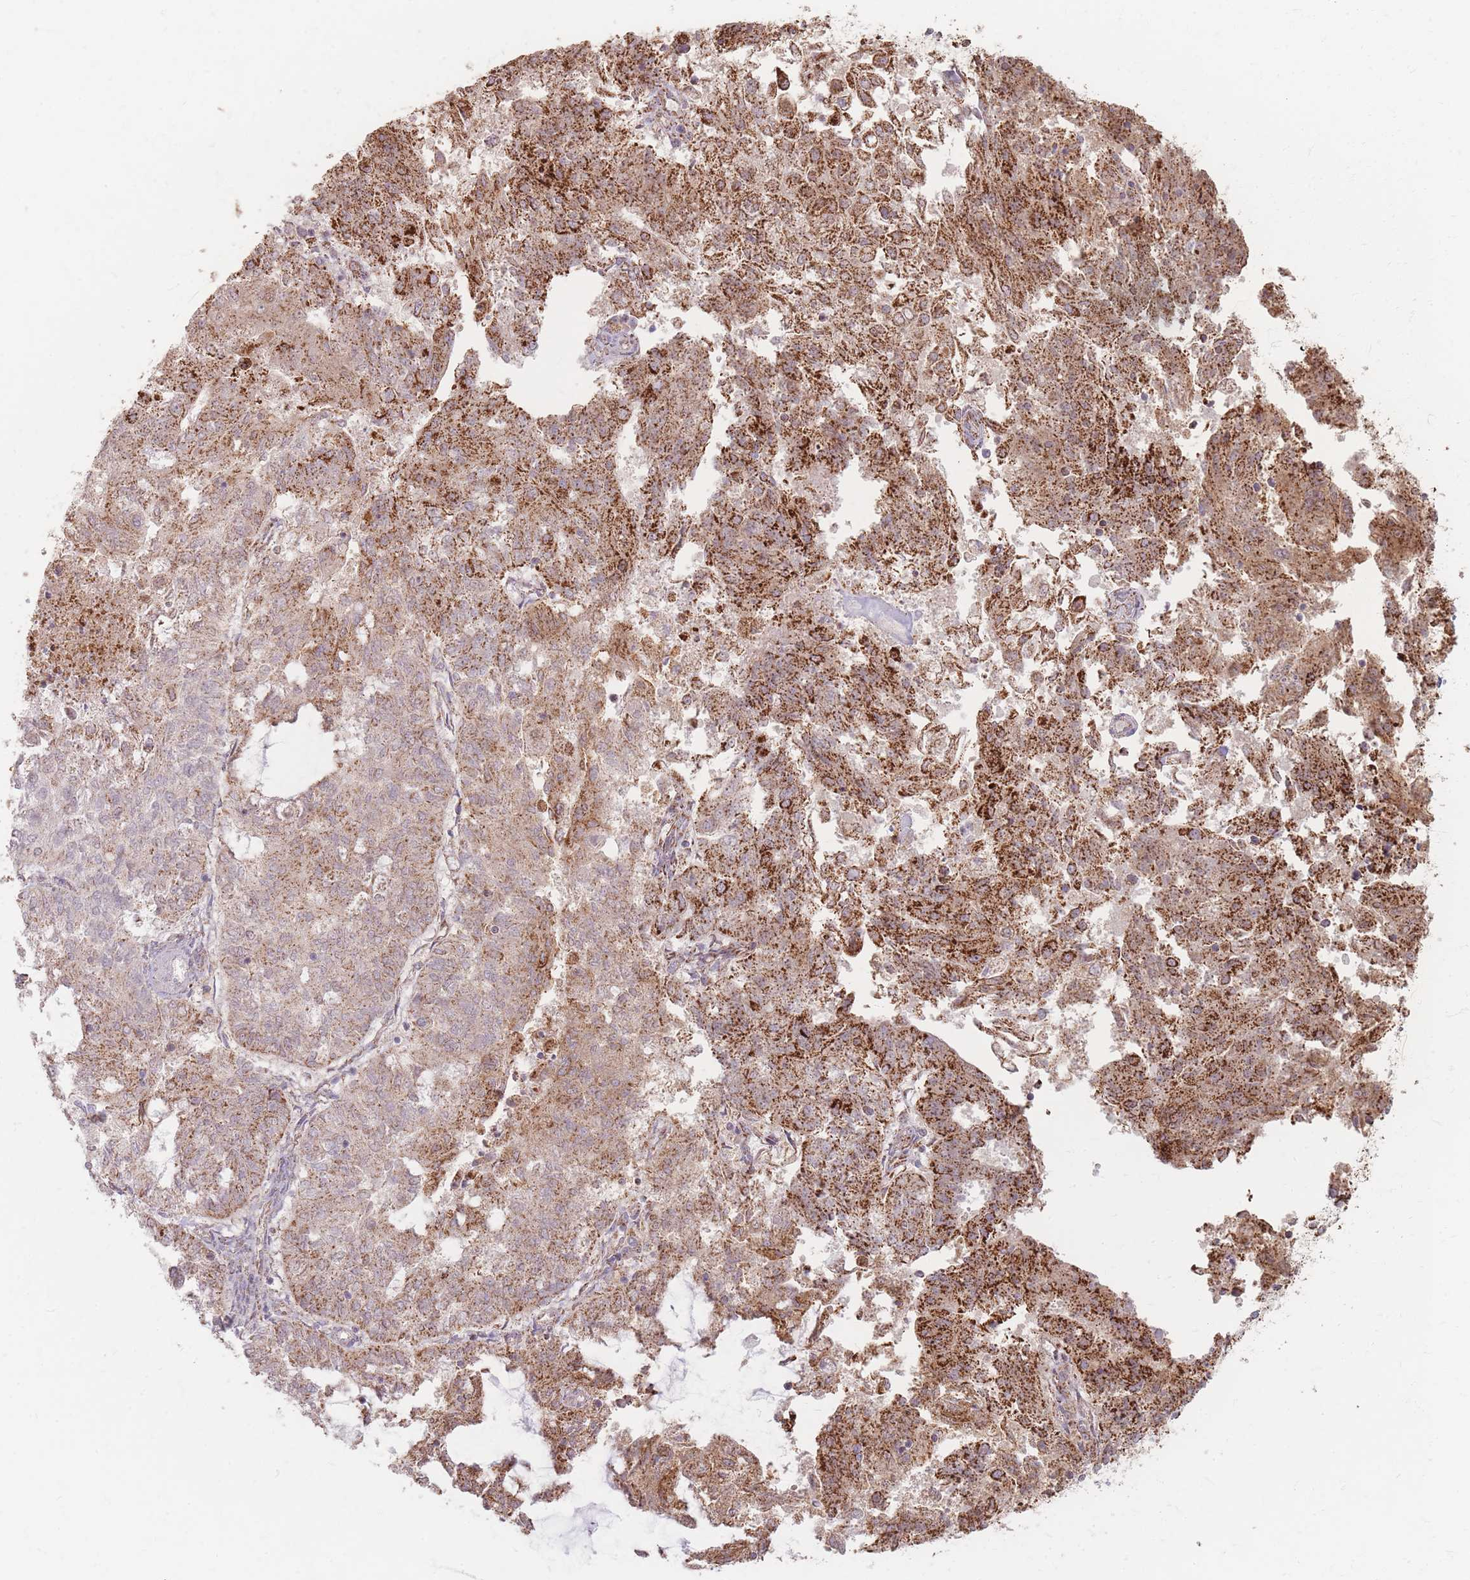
{"staining": {"intensity": "strong", "quantity": ">75%", "location": "cytoplasmic/membranous"}, "tissue": "endometrial cancer", "cell_type": "Tumor cells", "image_type": "cancer", "snomed": [{"axis": "morphology", "description": "Adenocarcinoma, NOS"}, {"axis": "topography", "description": "Endometrium"}], "caption": "Immunohistochemical staining of adenocarcinoma (endometrial) shows high levels of strong cytoplasmic/membranous positivity in approximately >75% of tumor cells. Nuclei are stained in blue.", "gene": "ESRP2", "patient": {"sex": "female", "age": 82}}